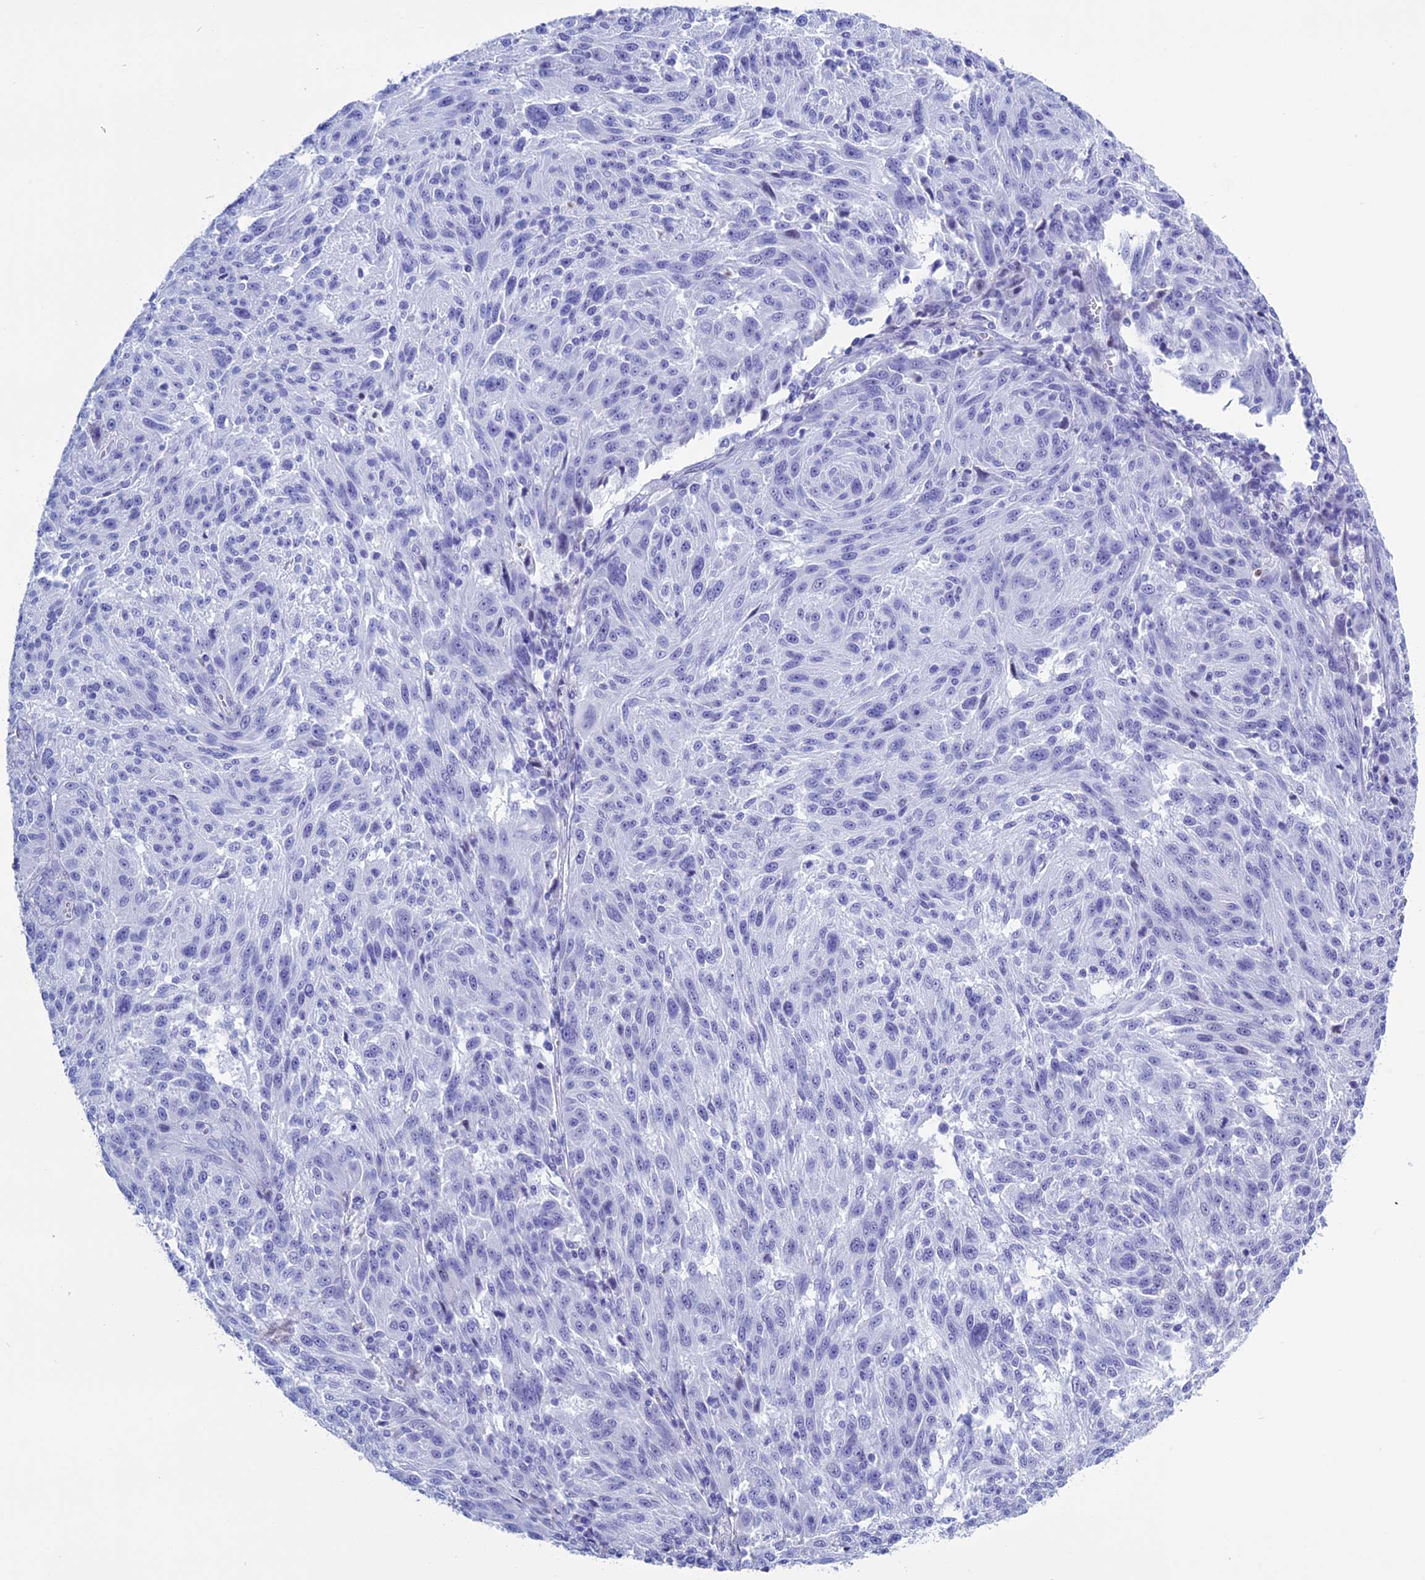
{"staining": {"intensity": "negative", "quantity": "none", "location": "none"}, "tissue": "melanoma", "cell_type": "Tumor cells", "image_type": "cancer", "snomed": [{"axis": "morphology", "description": "Malignant melanoma, NOS"}, {"axis": "topography", "description": "Skin"}], "caption": "A high-resolution micrograph shows immunohistochemistry staining of melanoma, which shows no significant positivity in tumor cells.", "gene": "KCTD21", "patient": {"sex": "male", "age": 53}}